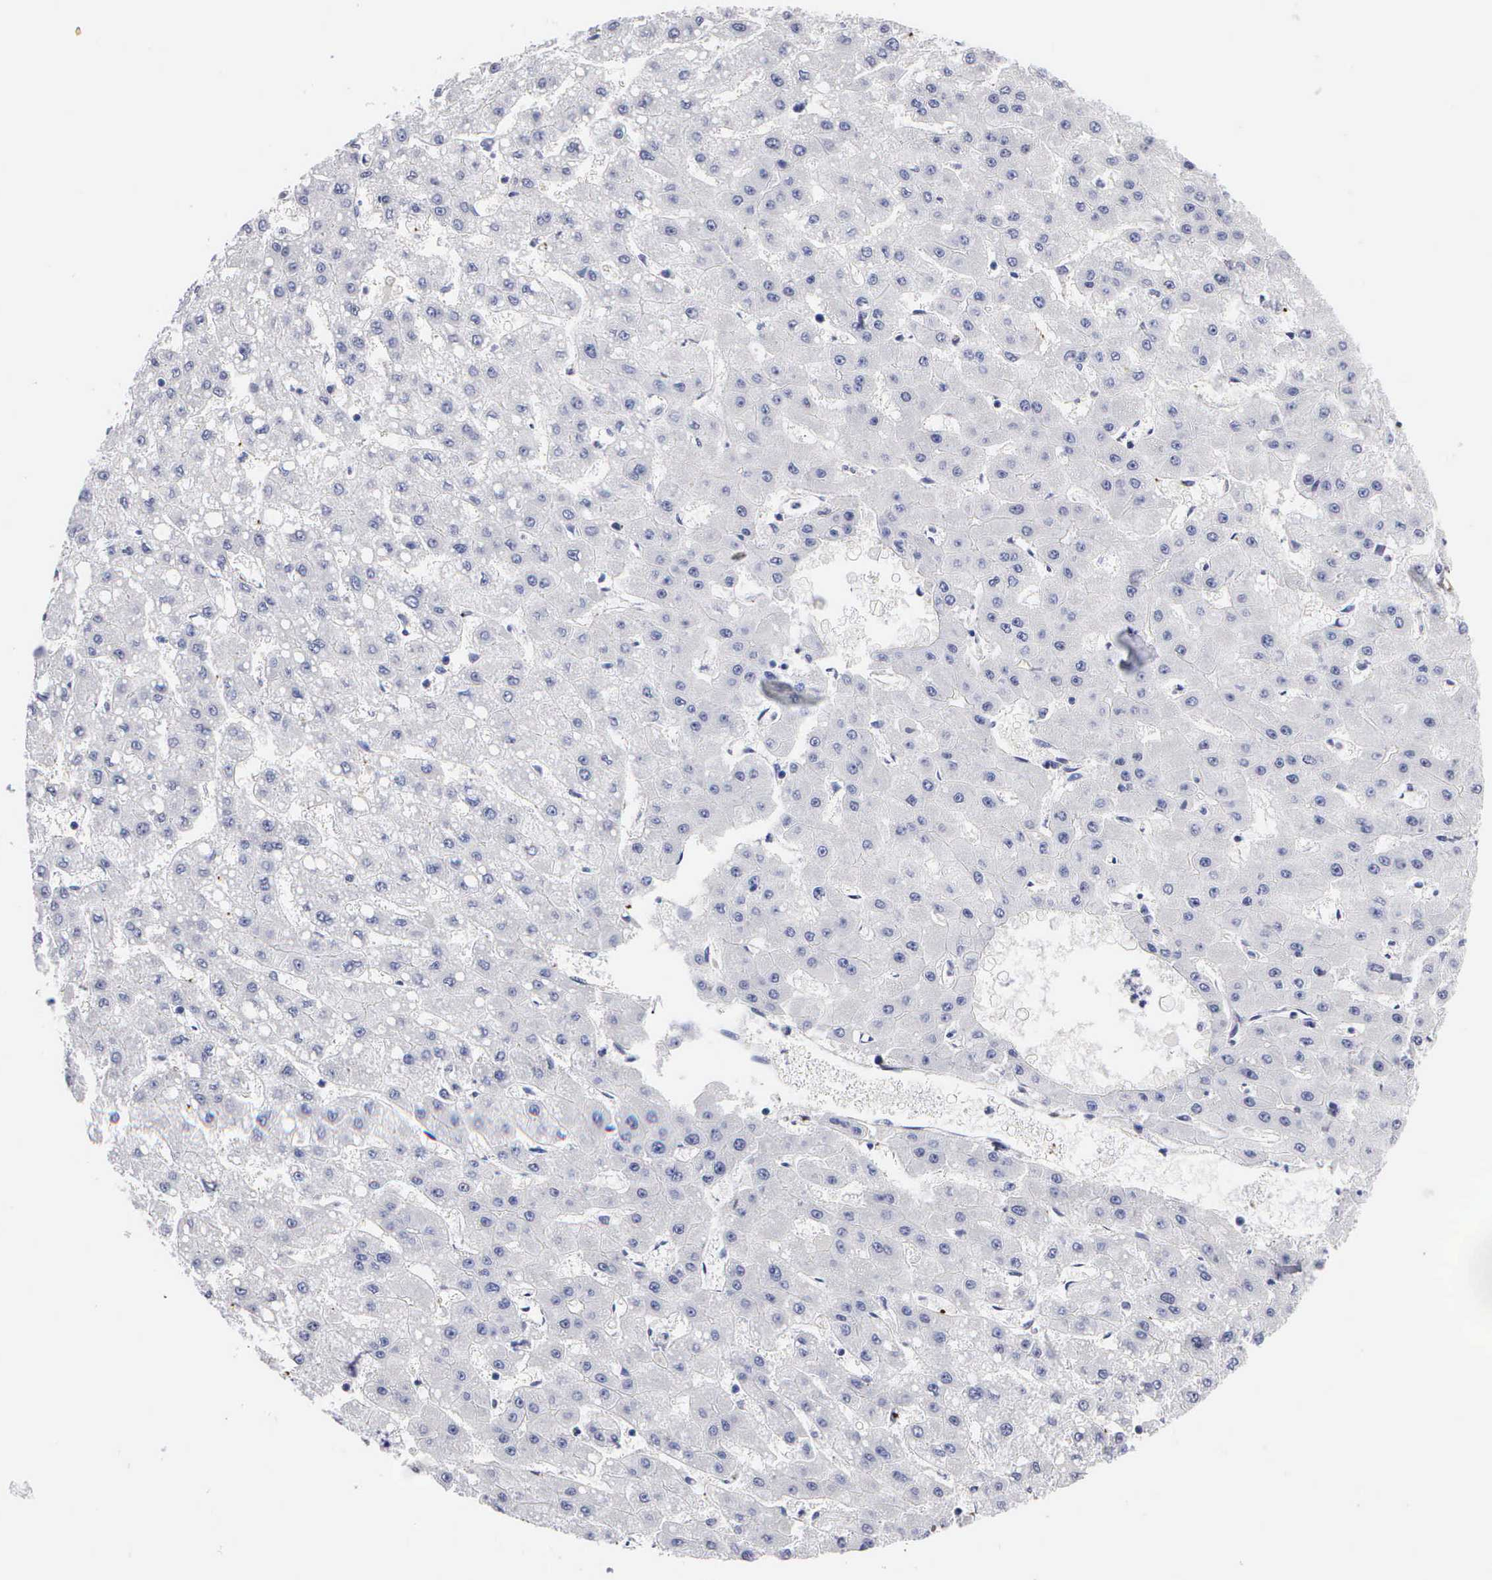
{"staining": {"intensity": "negative", "quantity": "none", "location": "none"}, "tissue": "liver cancer", "cell_type": "Tumor cells", "image_type": "cancer", "snomed": [{"axis": "morphology", "description": "Carcinoma, Hepatocellular, NOS"}, {"axis": "topography", "description": "Liver"}], "caption": "Immunohistochemical staining of human hepatocellular carcinoma (liver) exhibits no significant positivity in tumor cells.", "gene": "ELFN2", "patient": {"sex": "female", "age": 52}}